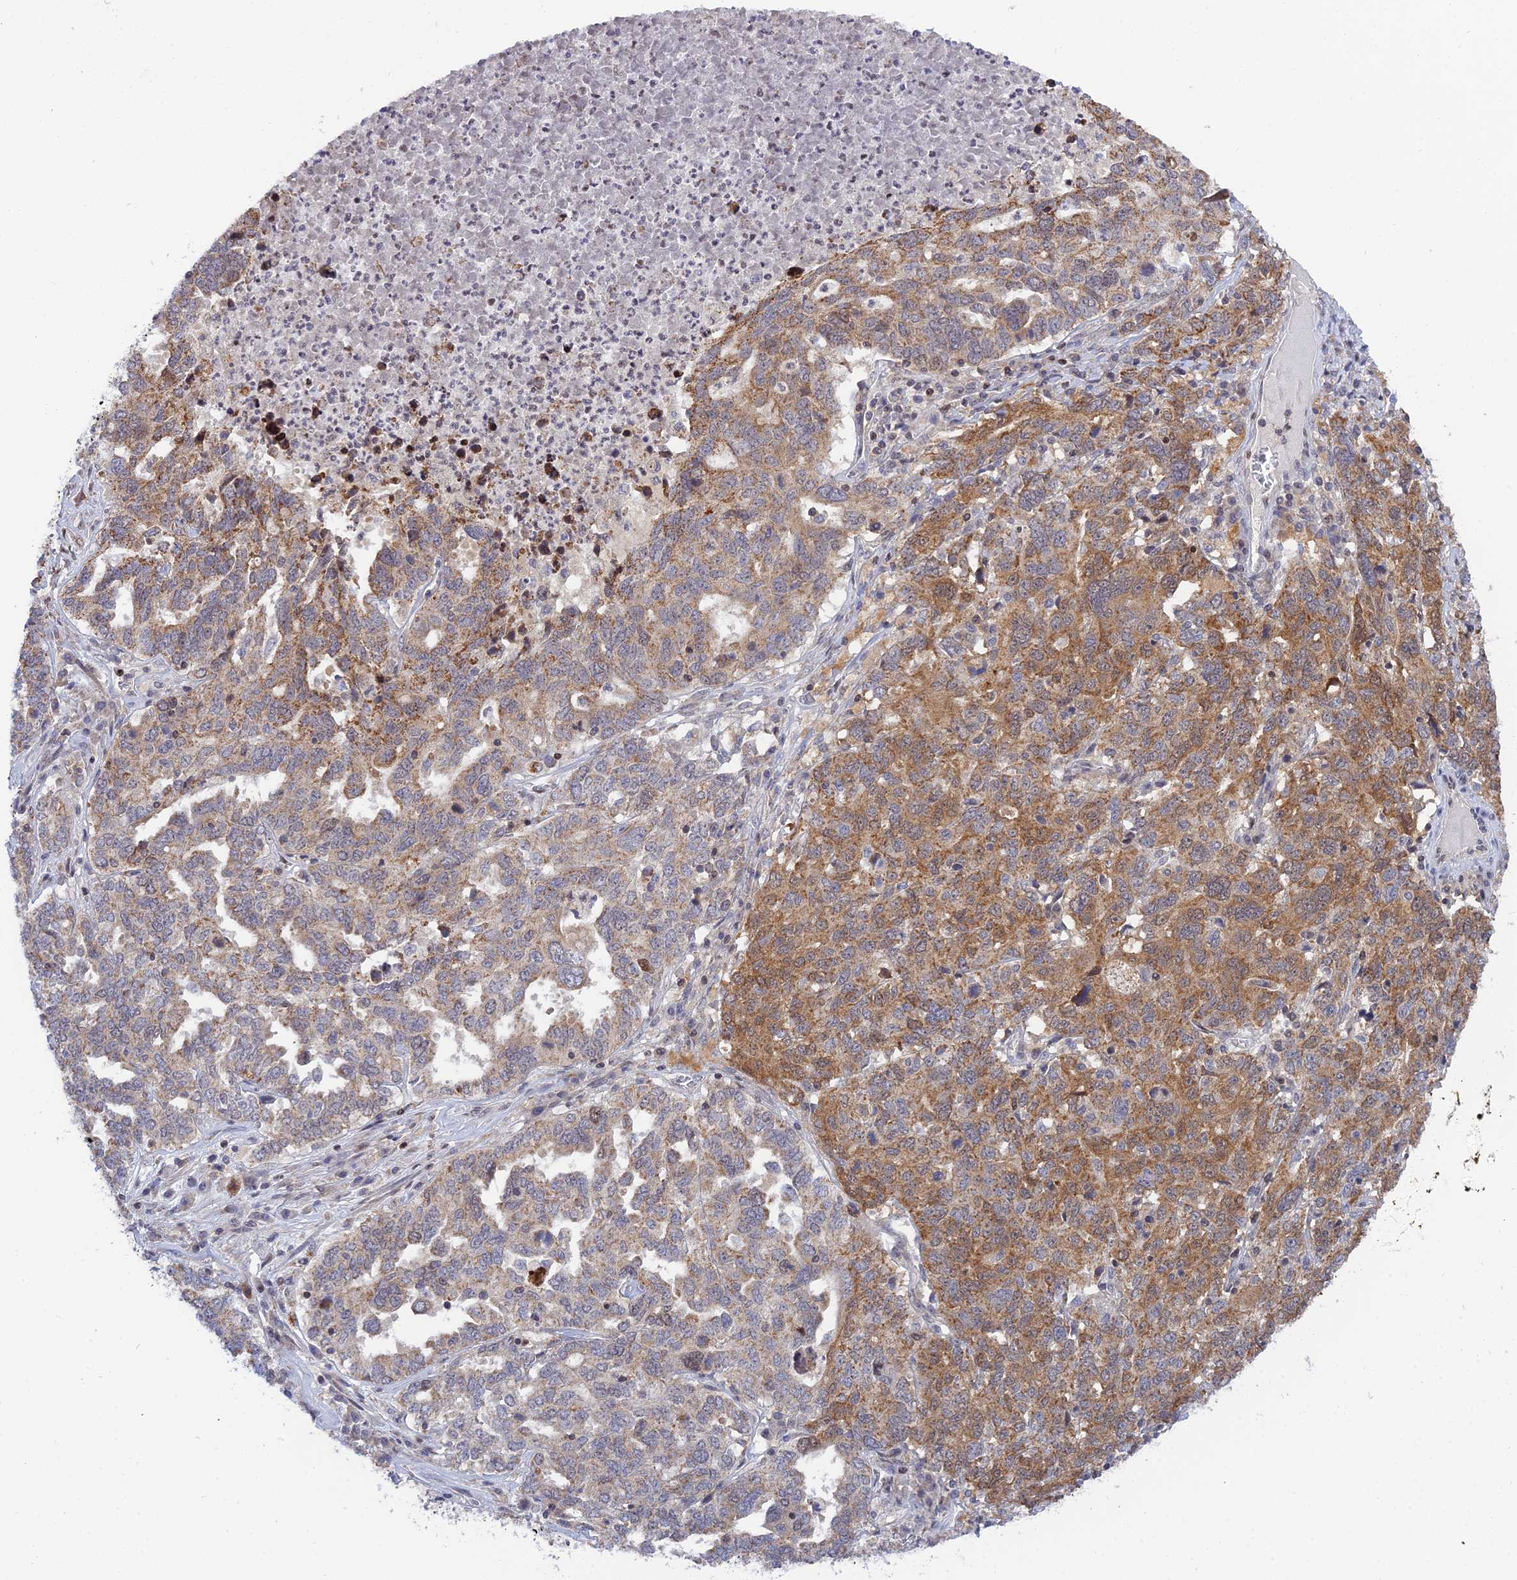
{"staining": {"intensity": "moderate", "quantity": ">75%", "location": "cytoplasmic/membranous"}, "tissue": "ovarian cancer", "cell_type": "Tumor cells", "image_type": "cancer", "snomed": [{"axis": "morphology", "description": "Carcinoma, endometroid"}, {"axis": "topography", "description": "Ovary"}], "caption": "A photomicrograph of human ovarian cancer stained for a protein shows moderate cytoplasmic/membranous brown staining in tumor cells. (IHC, brightfield microscopy, high magnification).", "gene": "ELOA2", "patient": {"sex": "female", "age": 62}}